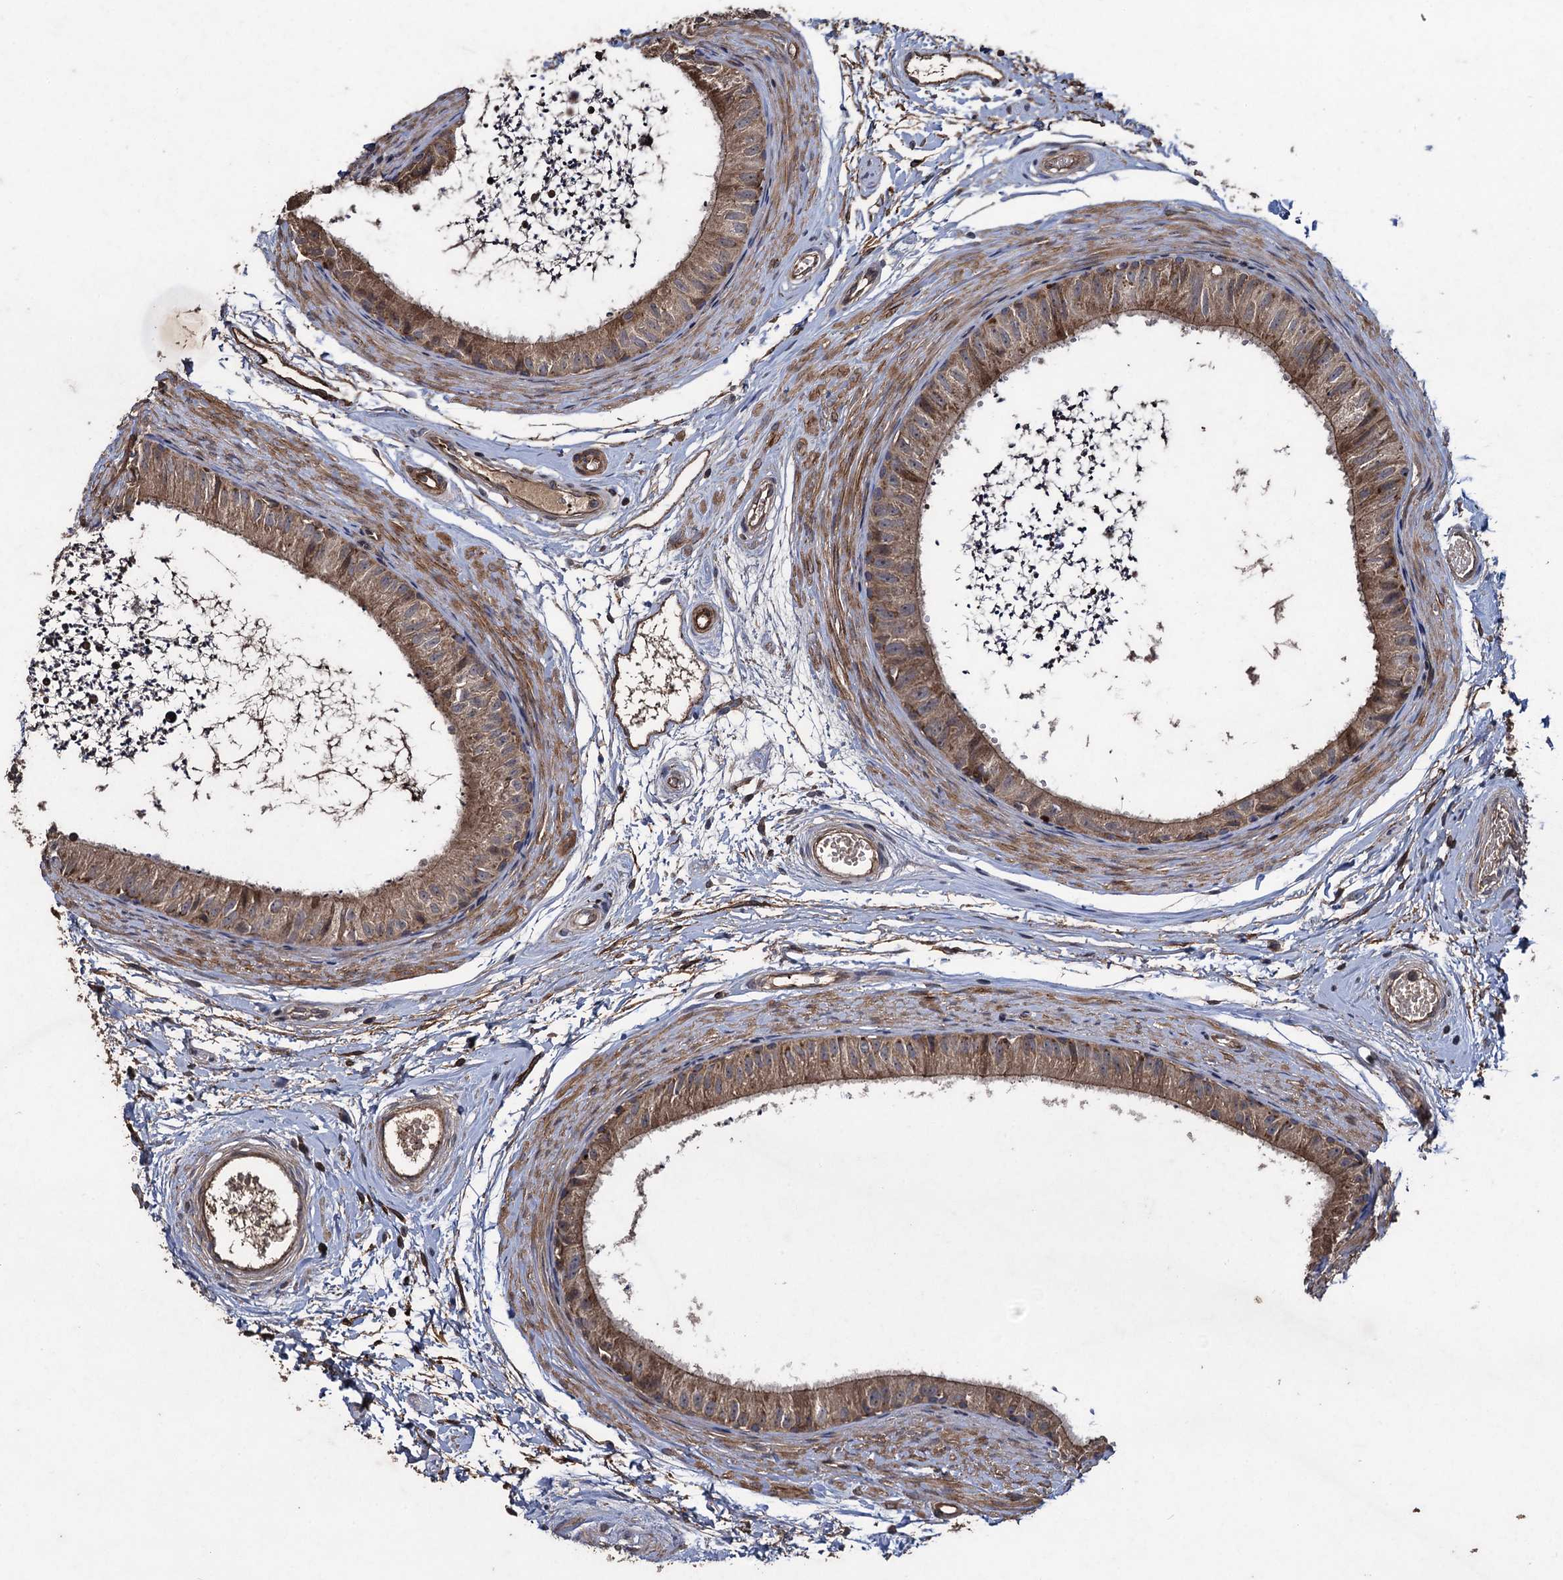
{"staining": {"intensity": "moderate", "quantity": ">75%", "location": "cytoplasmic/membranous"}, "tissue": "epididymis", "cell_type": "Glandular cells", "image_type": "normal", "snomed": [{"axis": "morphology", "description": "Normal tissue, NOS"}, {"axis": "topography", "description": "Epididymis"}], "caption": "Moderate cytoplasmic/membranous protein staining is seen in about >75% of glandular cells in epididymis.", "gene": "TXNDC11", "patient": {"sex": "male", "age": 56}}